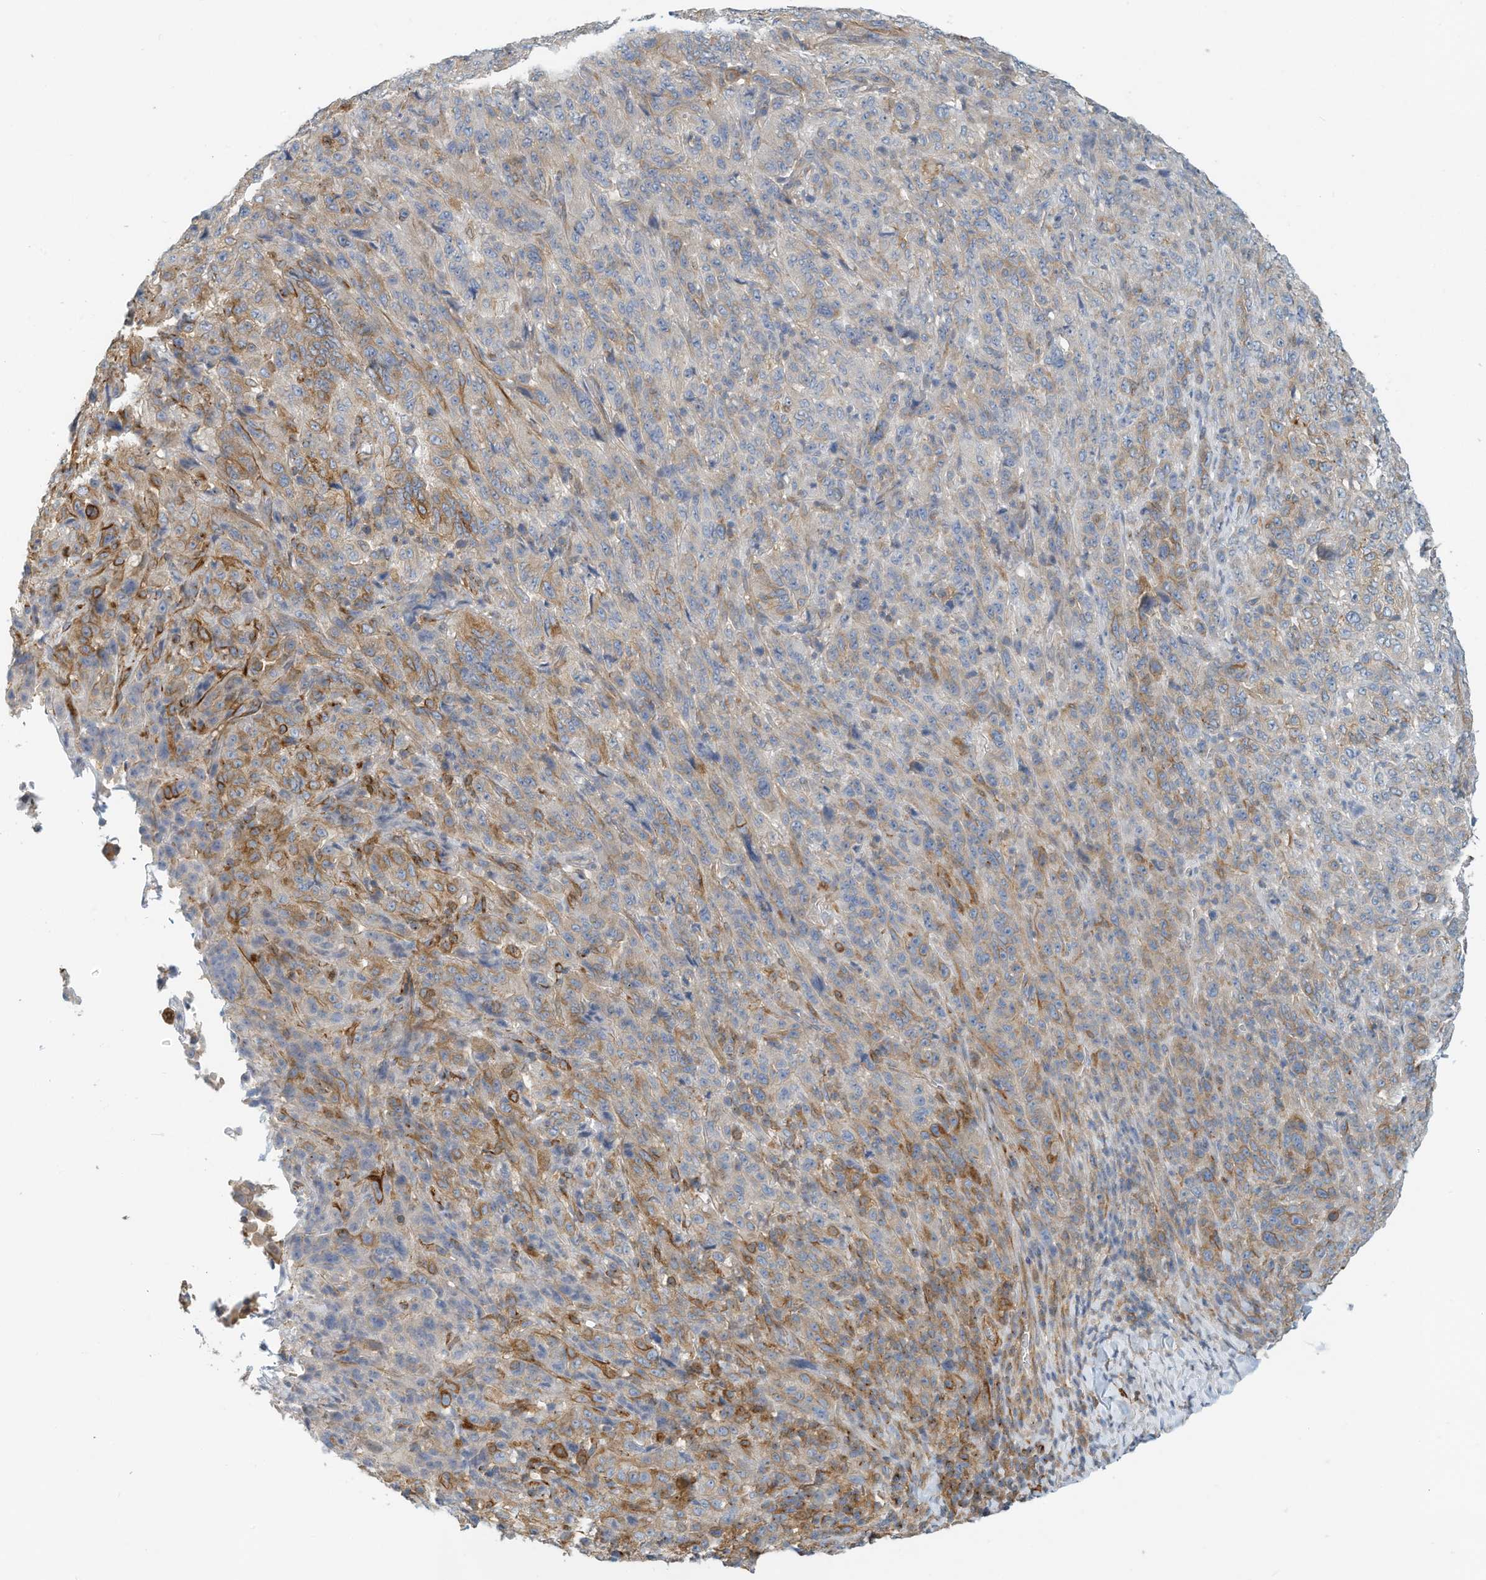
{"staining": {"intensity": "weak", "quantity": "25%-75%", "location": "cytoplasmic/membranous"}, "tissue": "pancreatic cancer", "cell_type": "Tumor cells", "image_type": "cancer", "snomed": [{"axis": "morphology", "description": "Adenocarcinoma, NOS"}, {"axis": "topography", "description": "Pancreas"}], "caption": "Immunohistochemical staining of adenocarcinoma (pancreatic) reveals low levels of weak cytoplasmic/membranous protein positivity in about 25%-75% of tumor cells. (DAB IHC with brightfield microscopy, high magnification).", "gene": "MICAL1", "patient": {"sex": "male", "age": 63}}